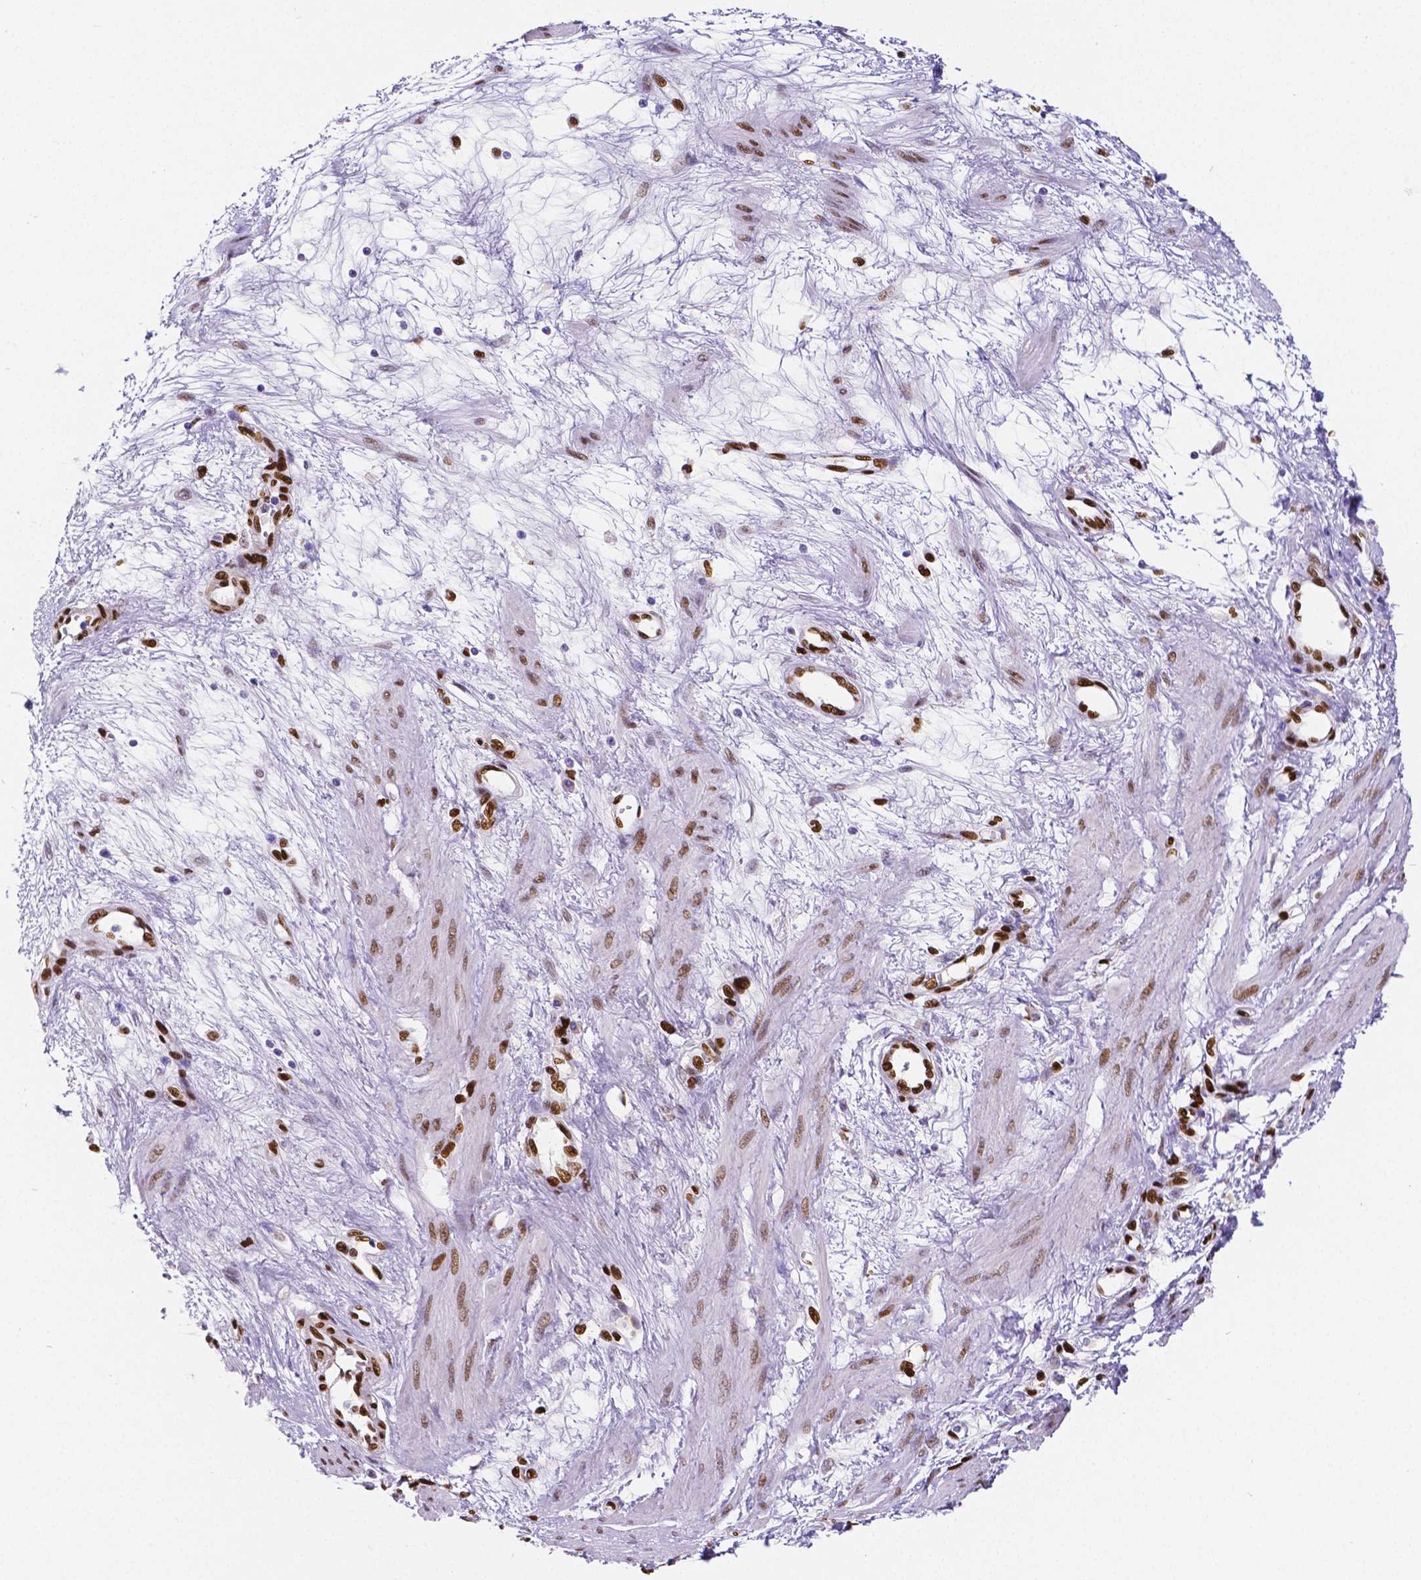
{"staining": {"intensity": "moderate", "quantity": "25%-75%", "location": "nuclear"}, "tissue": "smooth muscle", "cell_type": "Smooth muscle cells", "image_type": "normal", "snomed": [{"axis": "morphology", "description": "Normal tissue, NOS"}, {"axis": "topography", "description": "Smooth muscle"}, {"axis": "topography", "description": "Uterus"}], "caption": "Immunohistochemistry (IHC) photomicrograph of unremarkable smooth muscle stained for a protein (brown), which shows medium levels of moderate nuclear positivity in about 25%-75% of smooth muscle cells.", "gene": "MEF2C", "patient": {"sex": "female", "age": 39}}